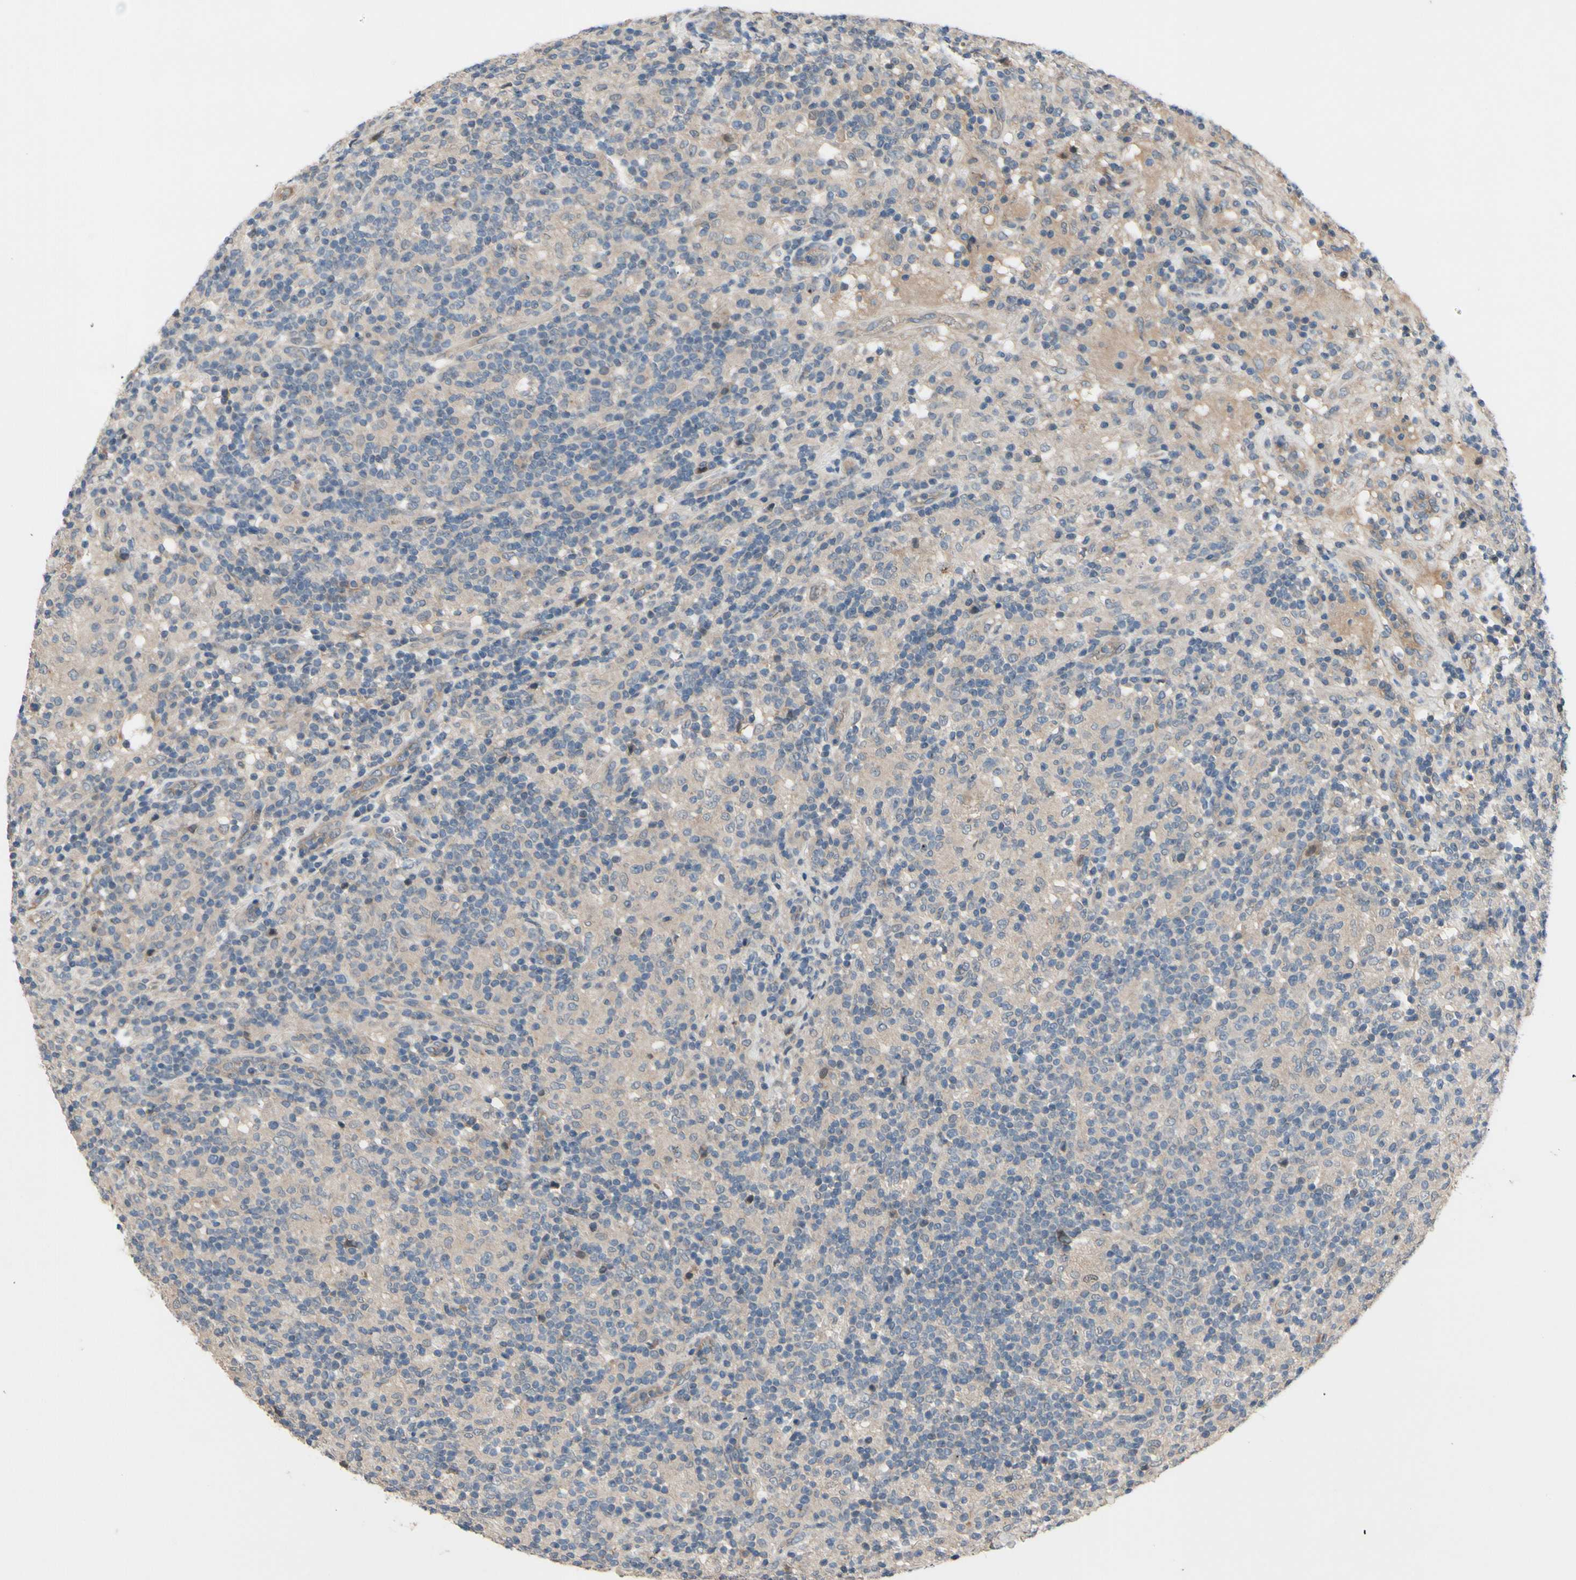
{"staining": {"intensity": "weak", "quantity": "25%-75%", "location": "cytoplasmic/membranous"}, "tissue": "lymphoma", "cell_type": "Tumor cells", "image_type": "cancer", "snomed": [{"axis": "morphology", "description": "Hodgkin's disease, NOS"}, {"axis": "topography", "description": "Lymph node"}], "caption": "Immunohistochemical staining of Hodgkin's disease exhibits low levels of weak cytoplasmic/membranous expression in approximately 25%-75% of tumor cells.", "gene": "ICAM5", "patient": {"sex": "male", "age": 70}}